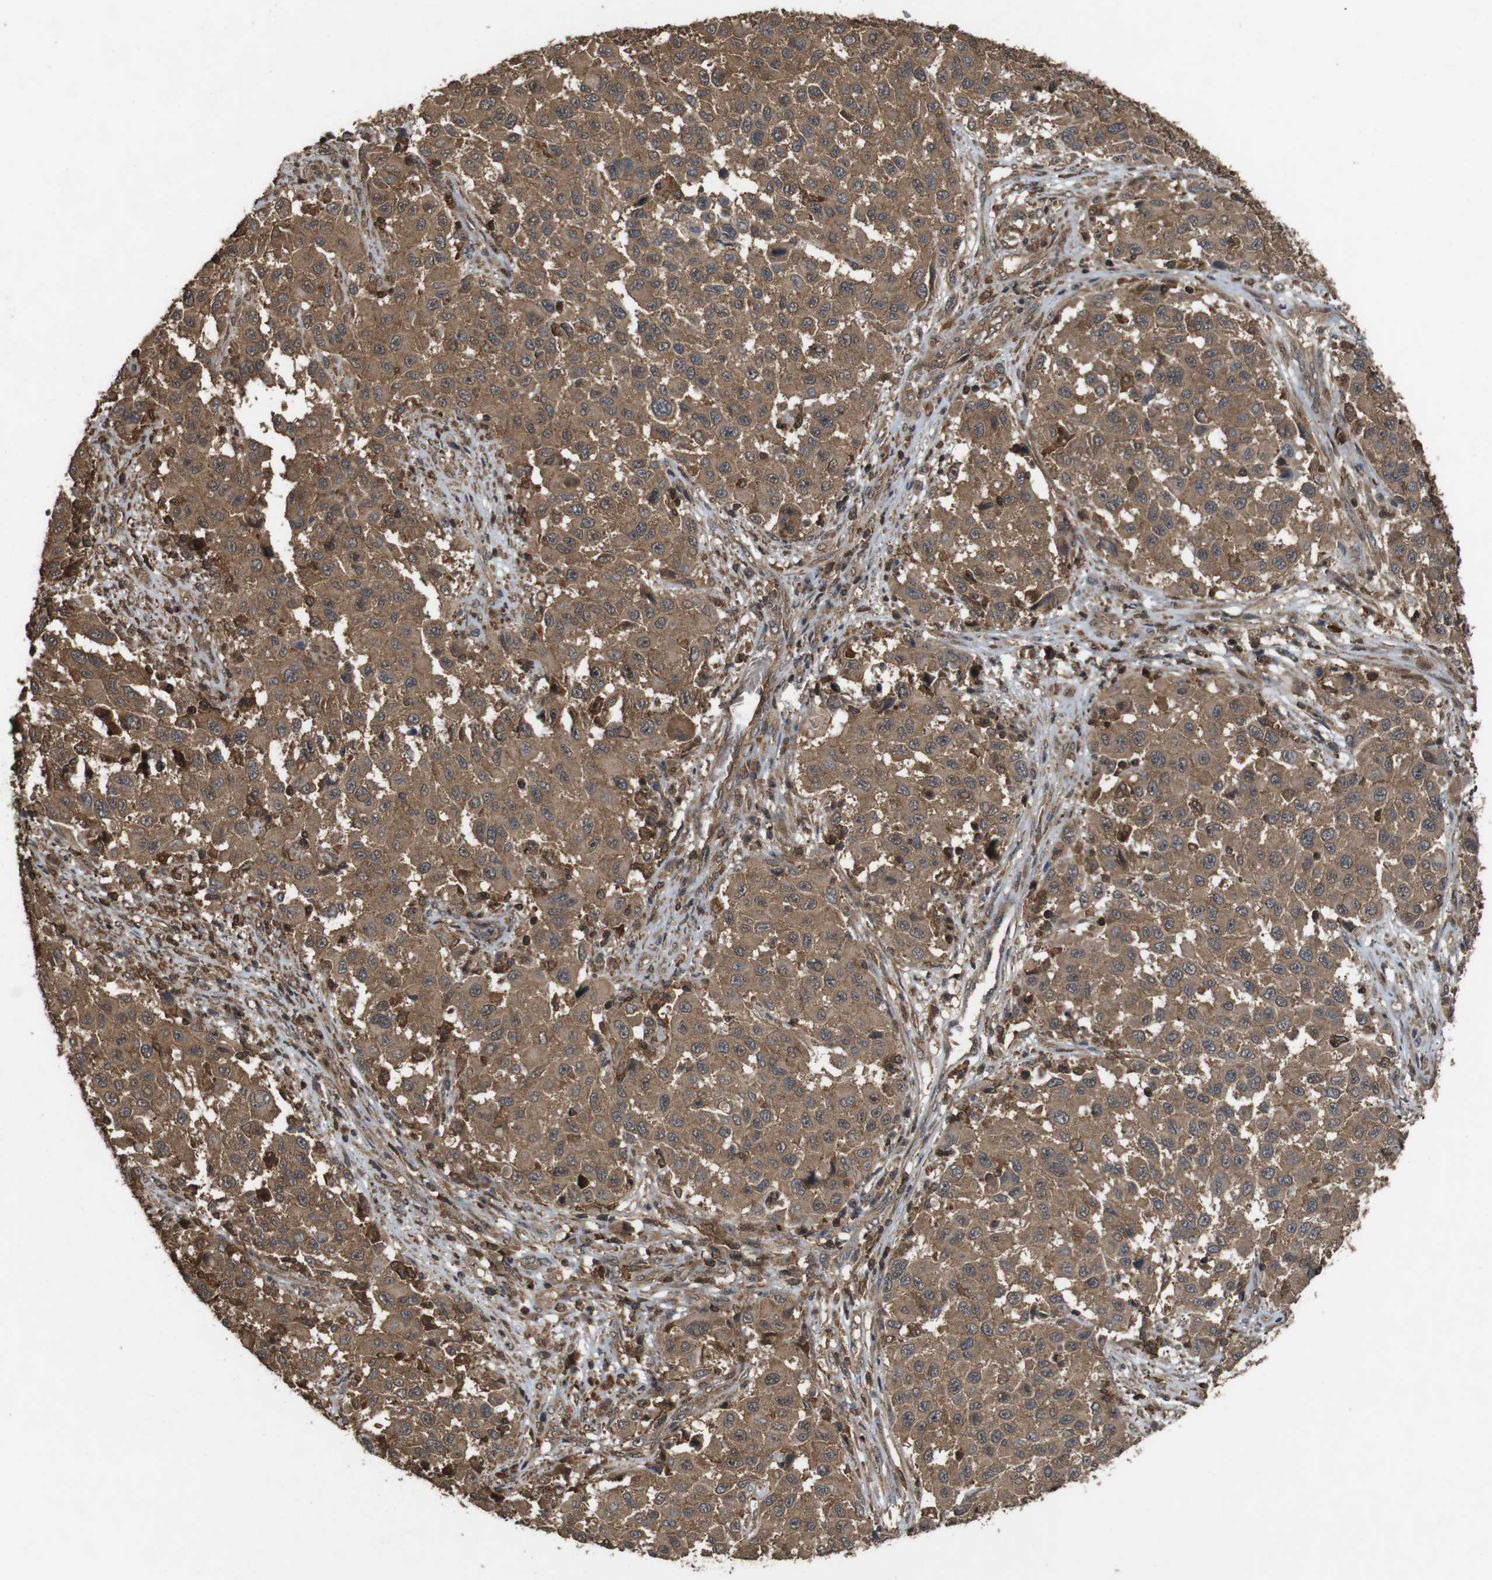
{"staining": {"intensity": "moderate", "quantity": ">75%", "location": "cytoplasmic/membranous"}, "tissue": "melanoma", "cell_type": "Tumor cells", "image_type": "cancer", "snomed": [{"axis": "morphology", "description": "Malignant melanoma, Metastatic site"}, {"axis": "topography", "description": "Lymph node"}], "caption": "A brown stain highlights moderate cytoplasmic/membranous staining of a protein in human melanoma tumor cells. The staining was performed using DAB (3,3'-diaminobenzidine) to visualize the protein expression in brown, while the nuclei were stained in blue with hematoxylin (Magnification: 20x).", "gene": "BAG4", "patient": {"sex": "male", "age": 61}}